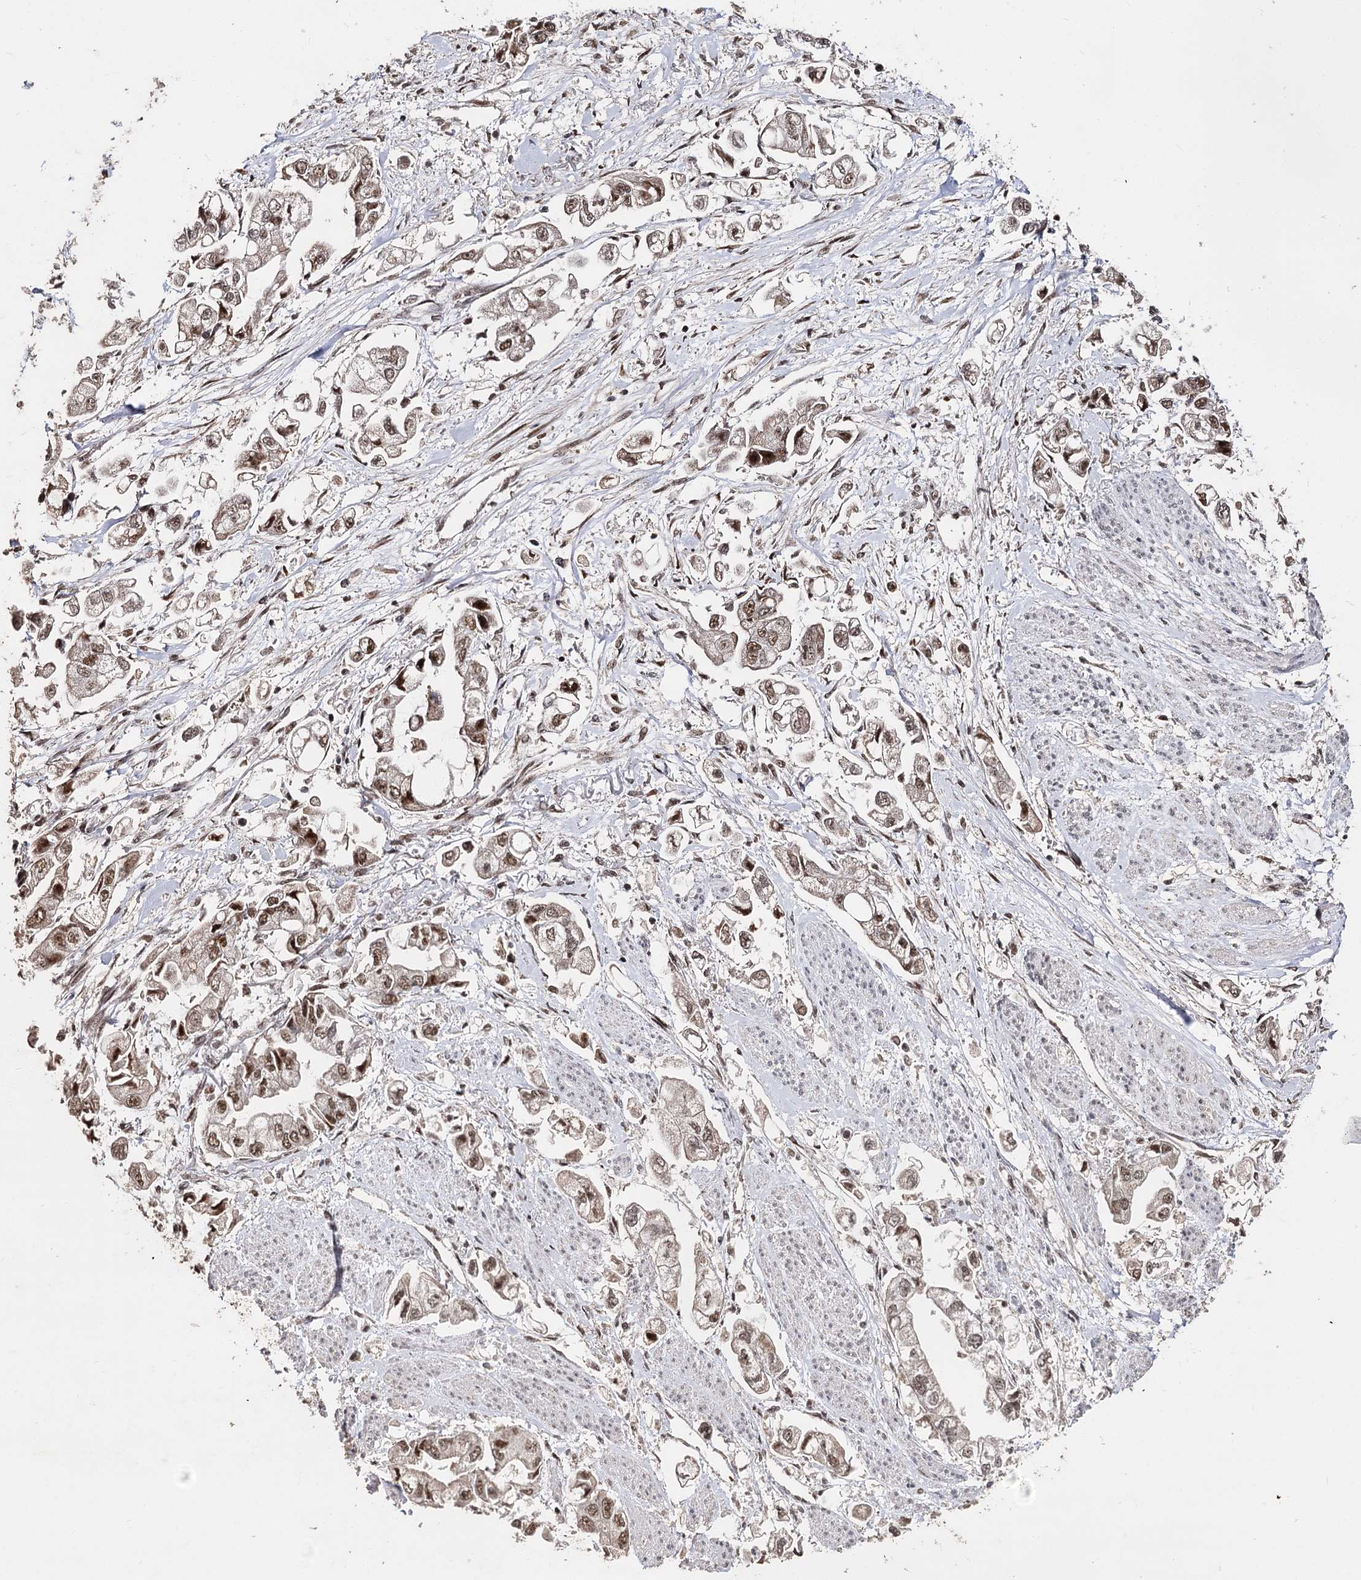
{"staining": {"intensity": "moderate", "quantity": ">75%", "location": "nuclear"}, "tissue": "stomach cancer", "cell_type": "Tumor cells", "image_type": "cancer", "snomed": [{"axis": "morphology", "description": "Adenocarcinoma, NOS"}, {"axis": "topography", "description": "Stomach"}], "caption": "Immunohistochemical staining of human stomach adenocarcinoma displays moderate nuclear protein staining in approximately >75% of tumor cells.", "gene": "U2SURP", "patient": {"sex": "male", "age": 62}}